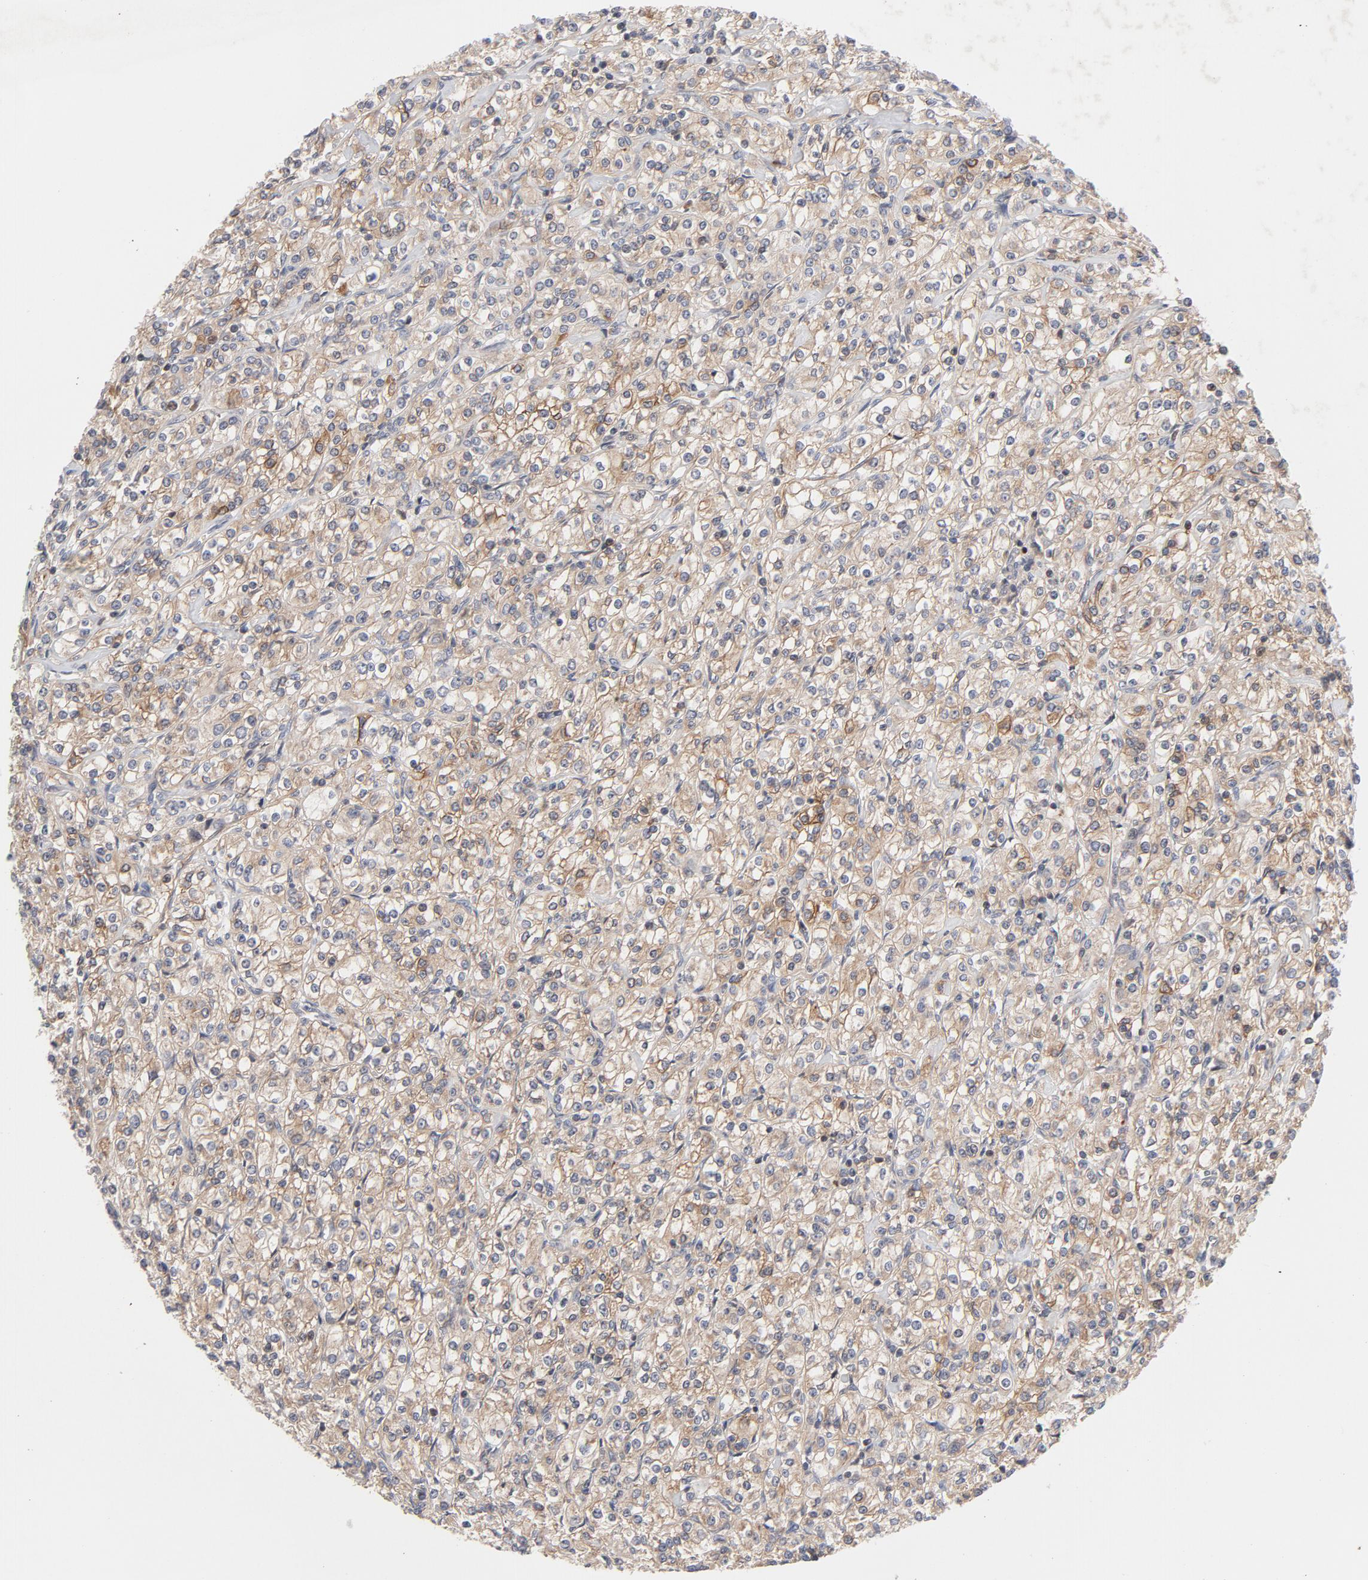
{"staining": {"intensity": "moderate", "quantity": ">75%", "location": "cytoplasmic/membranous"}, "tissue": "renal cancer", "cell_type": "Tumor cells", "image_type": "cancer", "snomed": [{"axis": "morphology", "description": "Adenocarcinoma, NOS"}, {"axis": "topography", "description": "Kidney"}], "caption": "Protein staining by immunohistochemistry (IHC) reveals moderate cytoplasmic/membranous expression in approximately >75% of tumor cells in renal cancer. (Stains: DAB (3,3'-diaminobenzidine) in brown, nuclei in blue, Microscopy: brightfield microscopy at high magnification).", "gene": "DNAAF2", "patient": {"sex": "male", "age": 77}}